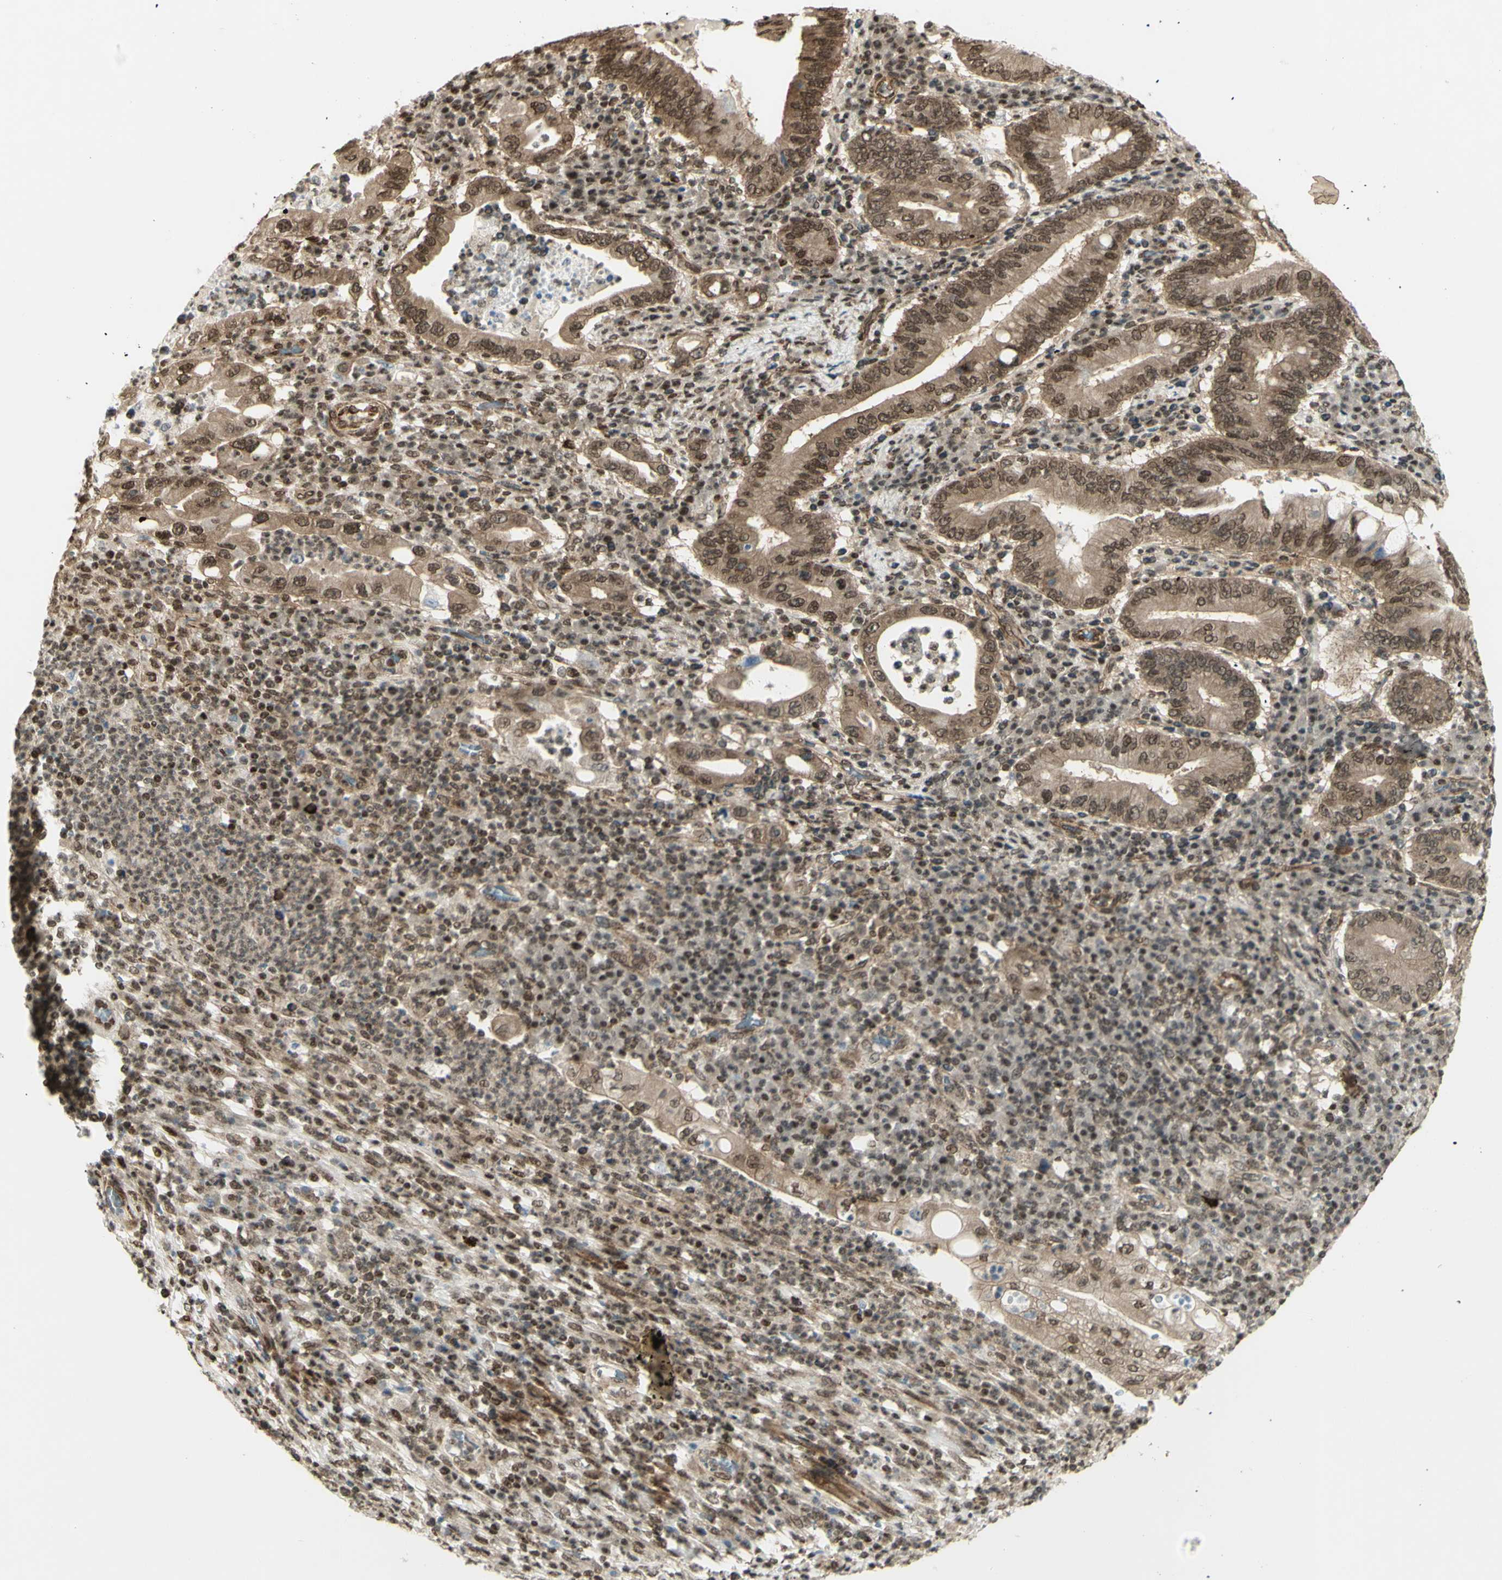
{"staining": {"intensity": "moderate", "quantity": ">75%", "location": "cytoplasmic/membranous,nuclear"}, "tissue": "stomach cancer", "cell_type": "Tumor cells", "image_type": "cancer", "snomed": [{"axis": "morphology", "description": "Normal tissue, NOS"}, {"axis": "morphology", "description": "Adenocarcinoma, NOS"}, {"axis": "topography", "description": "Esophagus"}, {"axis": "topography", "description": "Stomach, upper"}, {"axis": "topography", "description": "Peripheral nerve tissue"}], "caption": "An image showing moderate cytoplasmic/membranous and nuclear expression in approximately >75% of tumor cells in adenocarcinoma (stomach), as visualized by brown immunohistochemical staining.", "gene": "ZMYM6", "patient": {"sex": "male", "age": 62}}